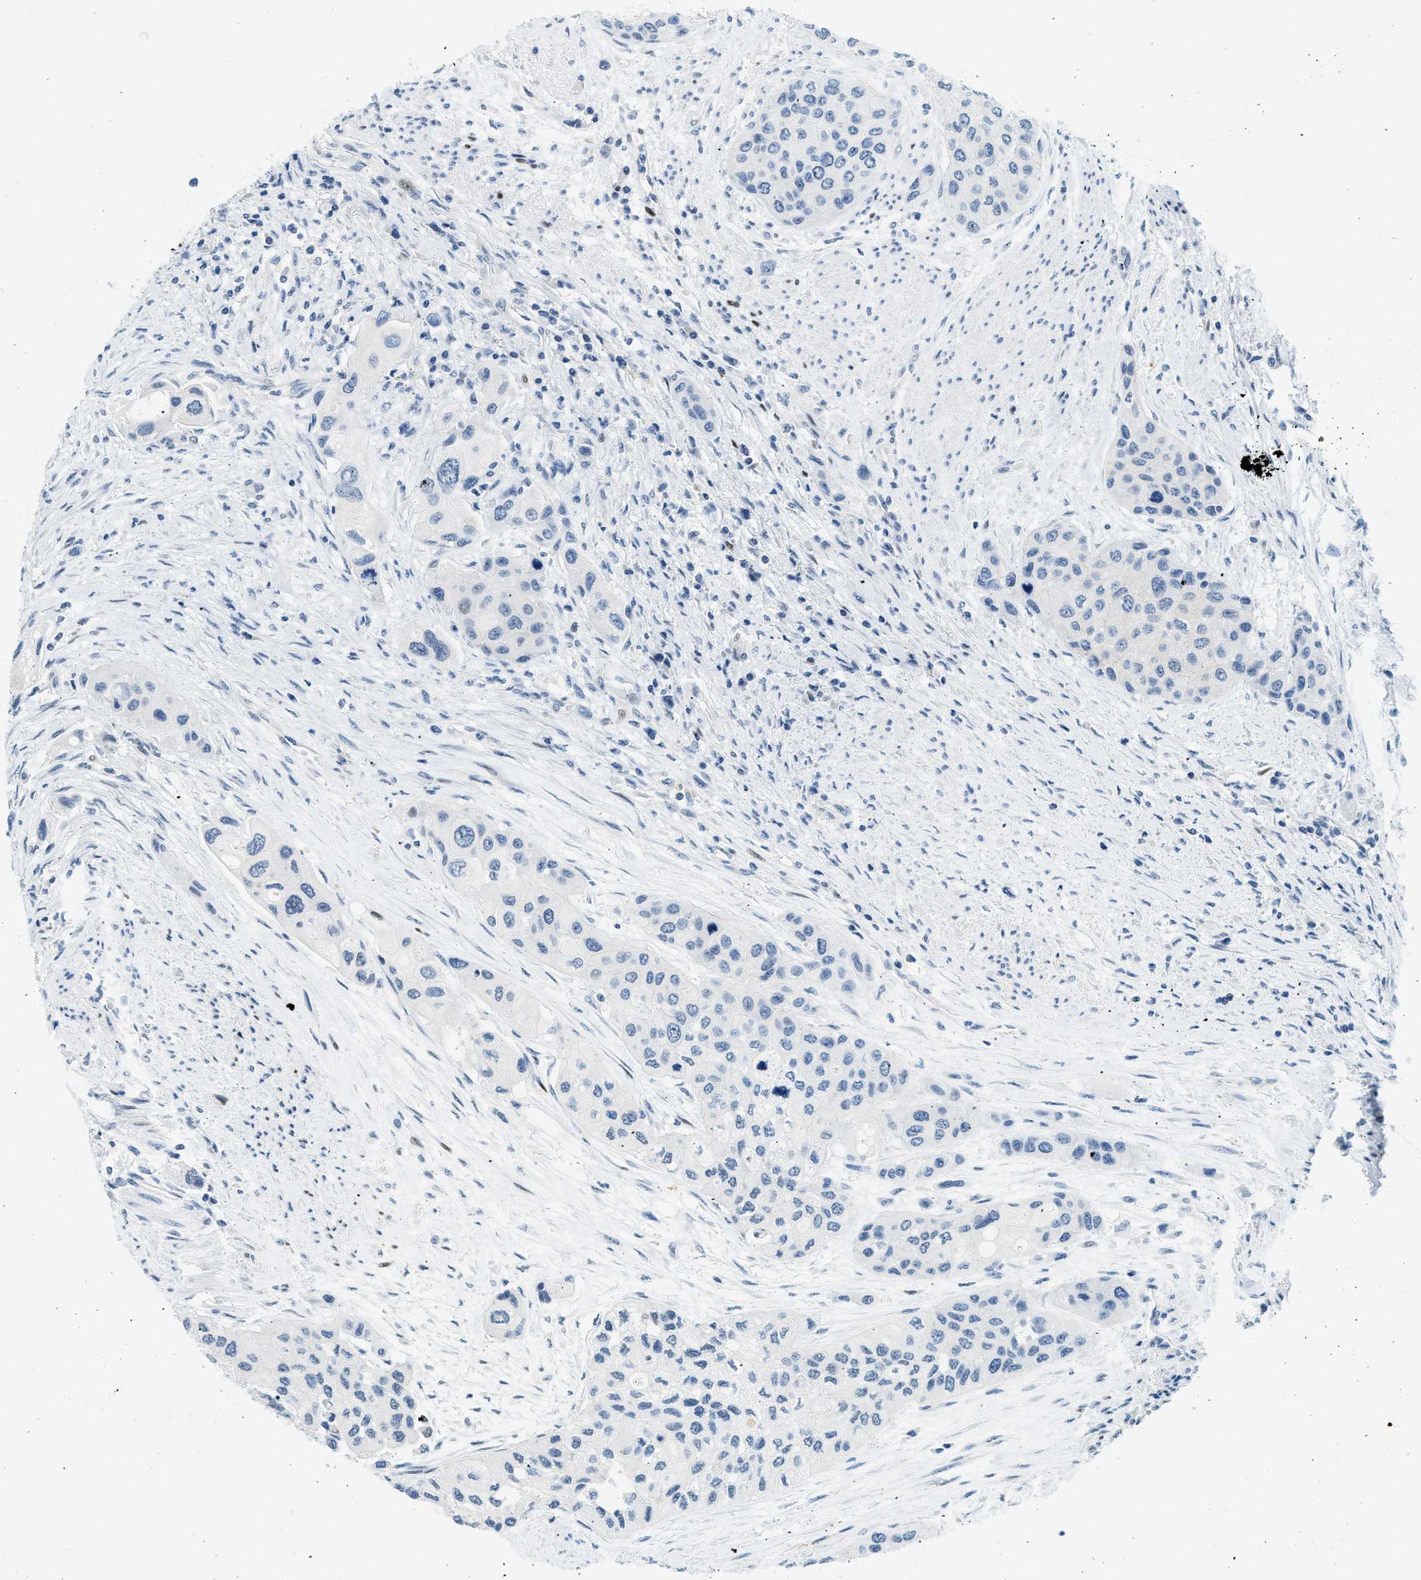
{"staining": {"intensity": "negative", "quantity": "none", "location": "none"}, "tissue": "urothelial cancer", "cell_type": "Tumor cells", "image_type": "cancer", "snomed": [{"axis": "morphology", "description": "Urothelial carcinoma, High grade"}, {"axis": "topography", "description": "Urinary bladder"}], "caption": "Immunohistochemical staining of human urothelial cancer shows no significant expression in tumor cells.", "gene": "CYP4X1", "patient": {"sex": "female", "age": 56}}